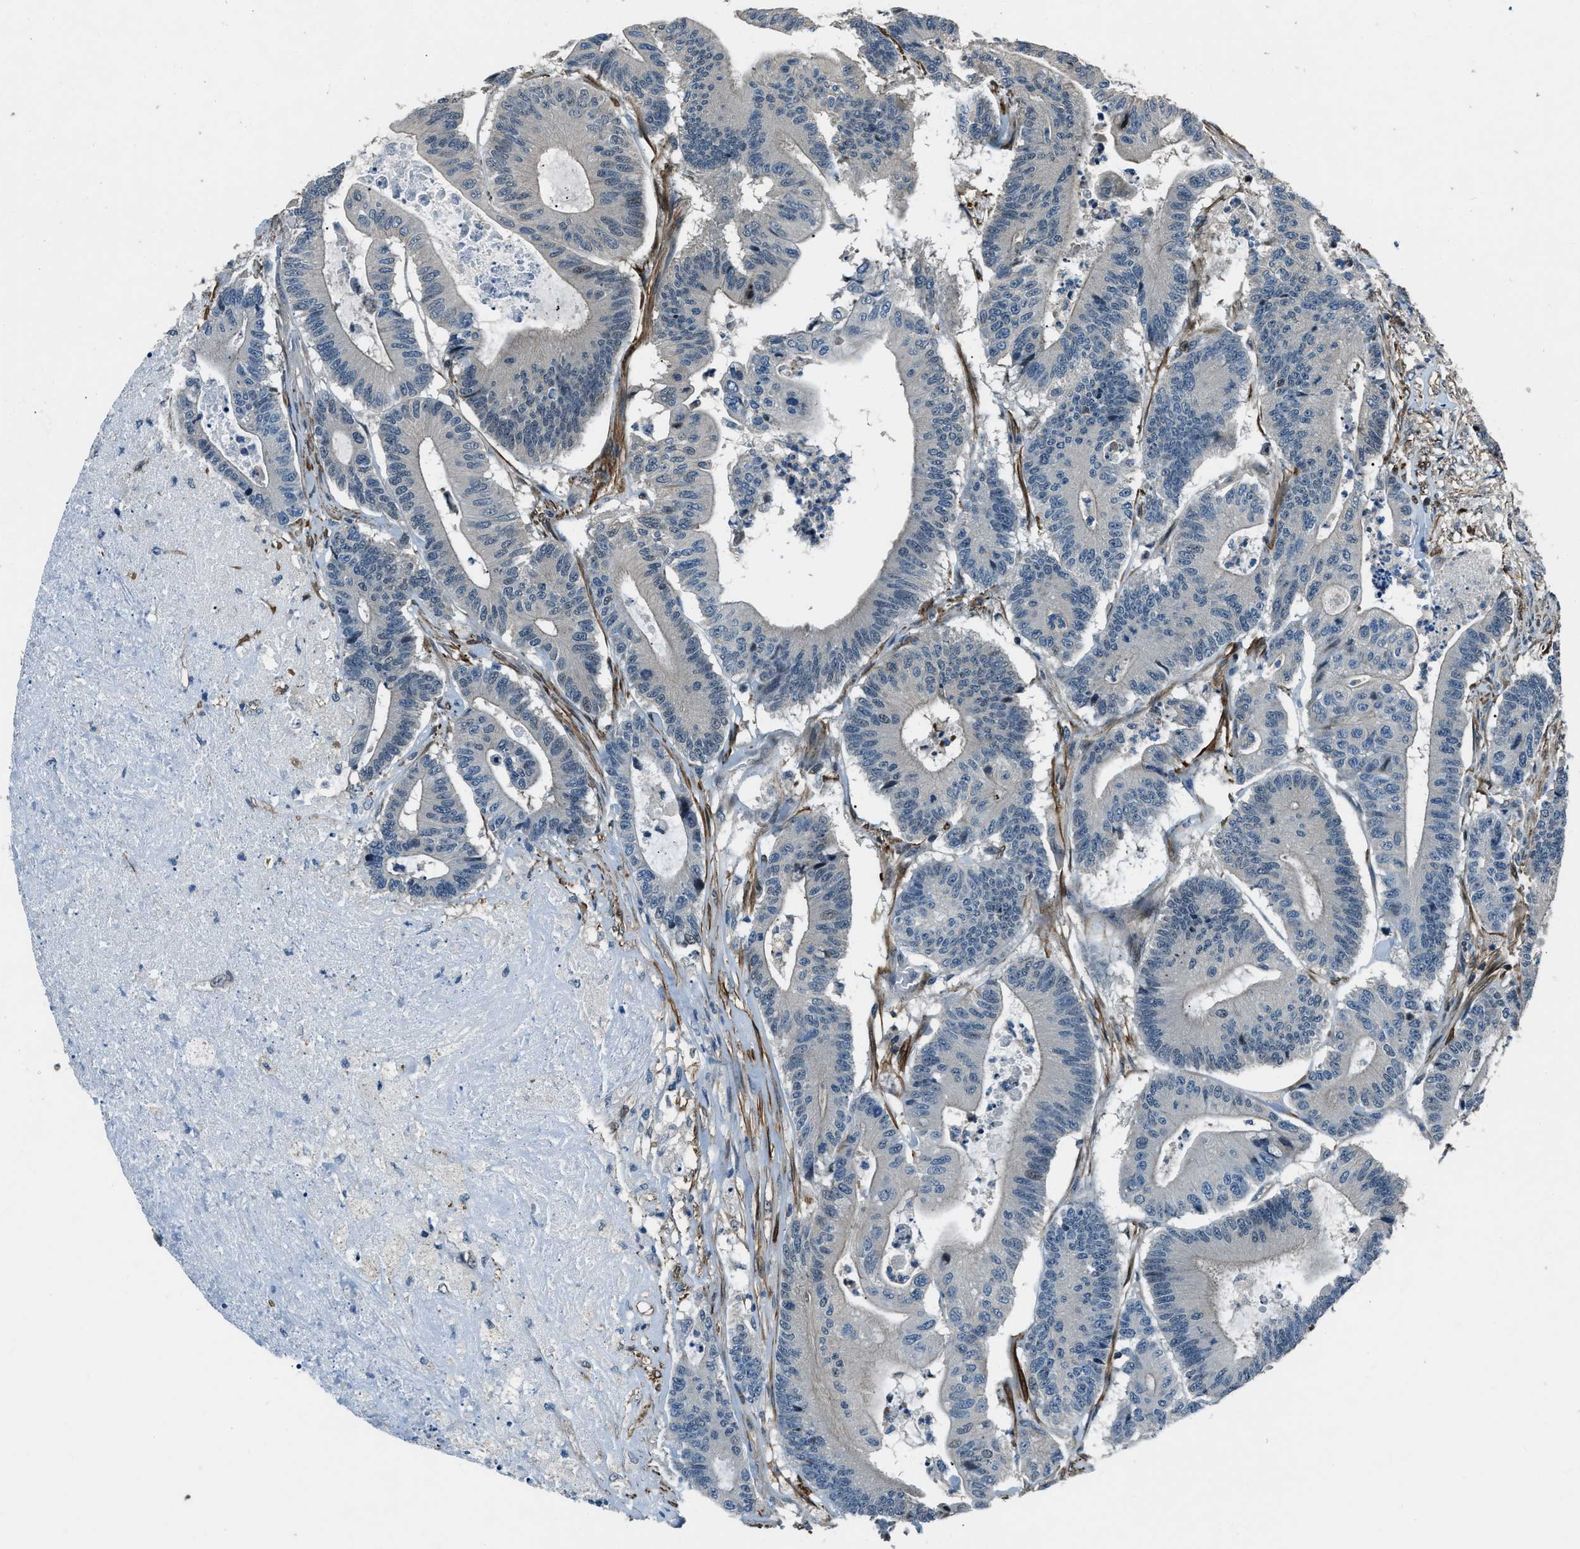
{"staining": {"intensity": "moderate", "quantity": "<25%", "location": "nuclear"}, "tissue": "colorectal cancer", "cell_type": "Tumor cells", "image_type": "cancer", "snomed": [{"axis": "morphology", "description": "Adenocarcinoma, NOS"}, {"axis": "topography", "description": "Colon"}], "caption": "Adenocarcinoma (colorectal) was stained to show a protein in brown. There is low levels of moderate nuclear expression in approximately <25% of tumor cells. The protein is shown in brown color, while the nuclei are stained blue.", "gene": "NUDCD3", "patient": {"sex": "female", "age": 84}}